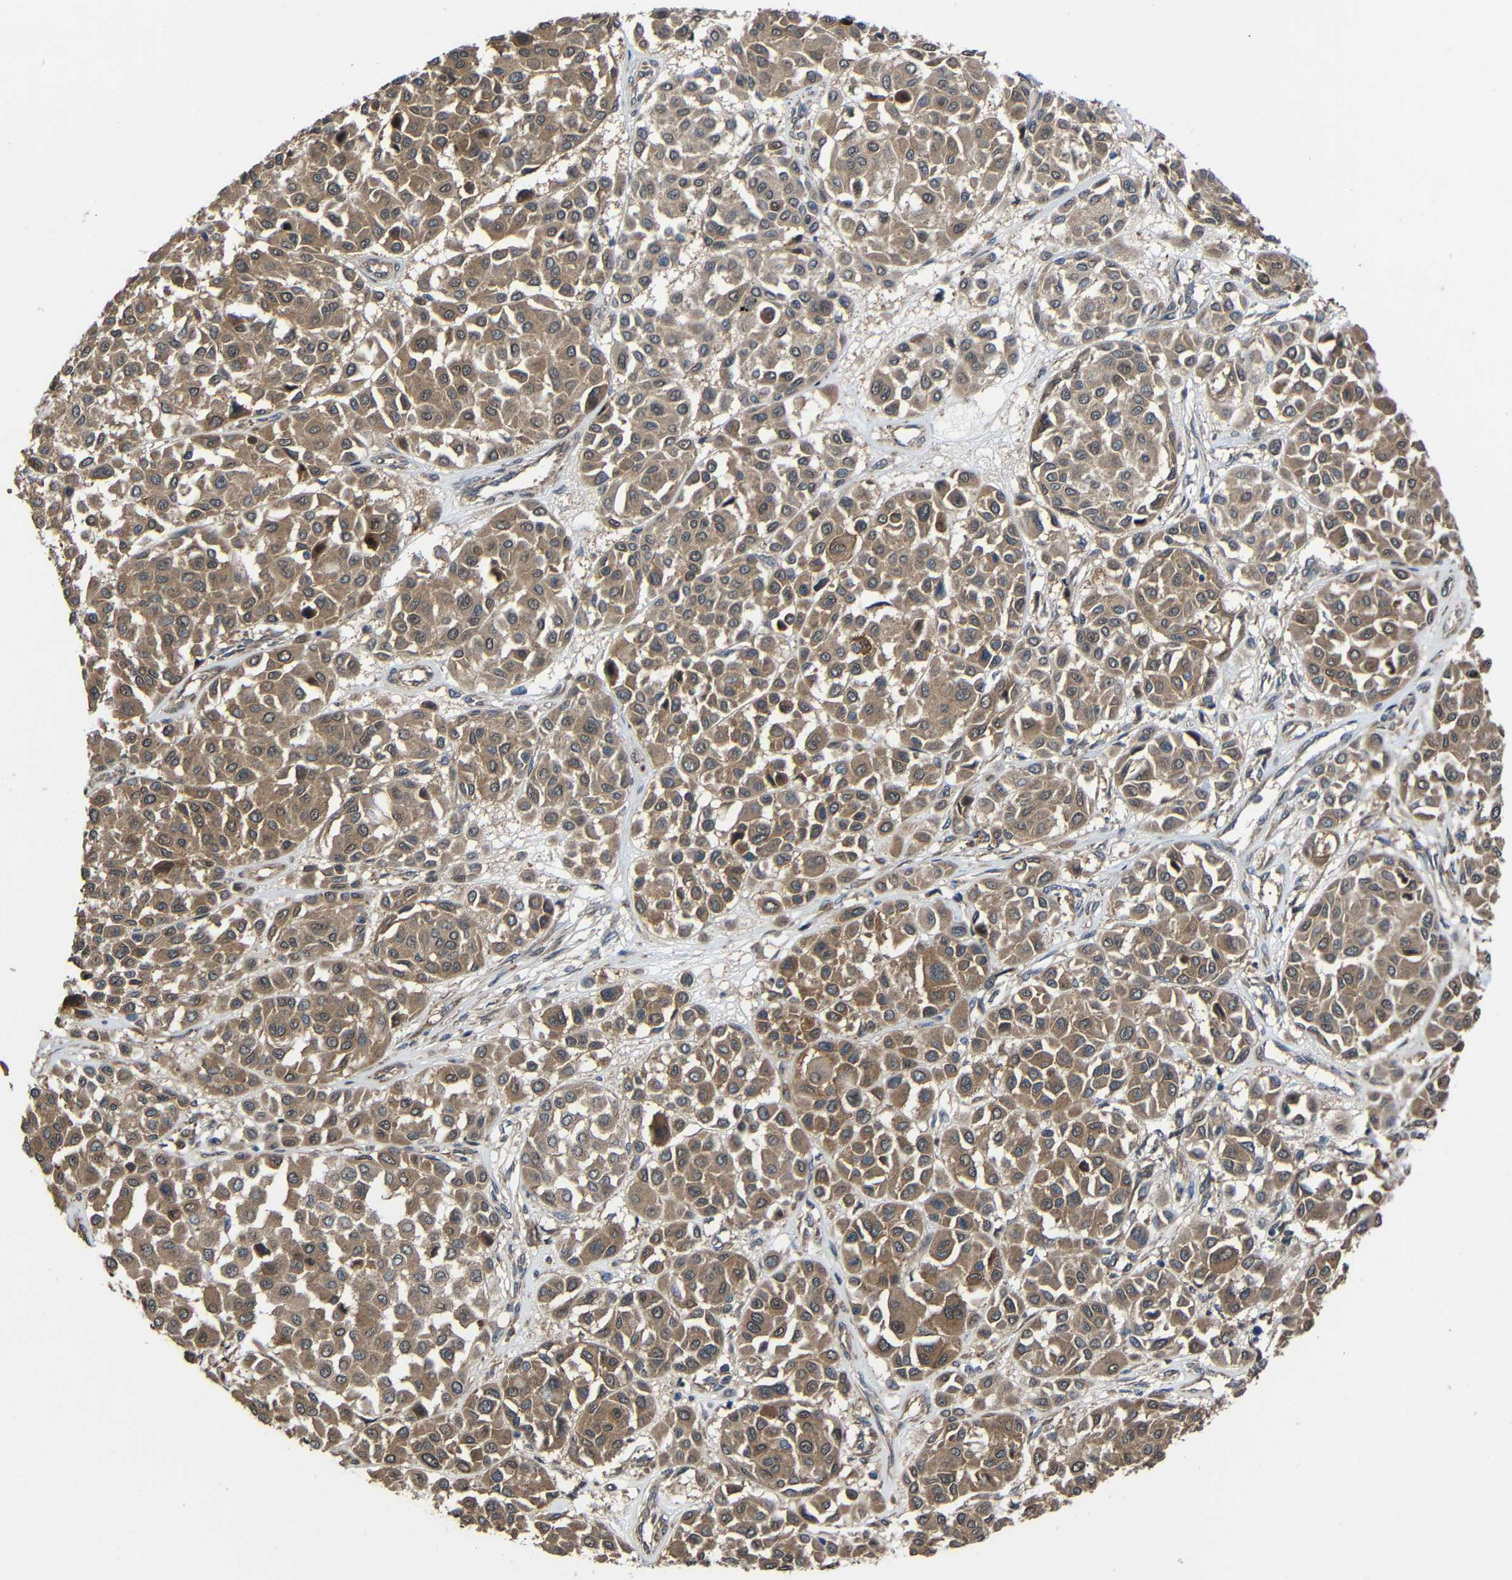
{"staining": {"intensity": "moderate", "quantity": ">75%", "location": "cytoplasmic/membranous,nuclear"}, "tissue": "melanoma", "cell_type": "Tumor cells", "image_type": "cancer", "snomed": [{"axis": "morphology", "description": "Malignant melanoma, Metastatic site"}, {"axis": "topography", "description": "Soft tissue"}], "caption": "Protein positivity by IHC reveals moderate cytoplasmic/membranous and nuclear staining in about >75% of tumor cells in malignant melanoma (metastatic site). (Brightfield microscopy of DAB IHC at high magnification).", "gene": "CHST9", "patient": {"sex": "male", "age": 41}}